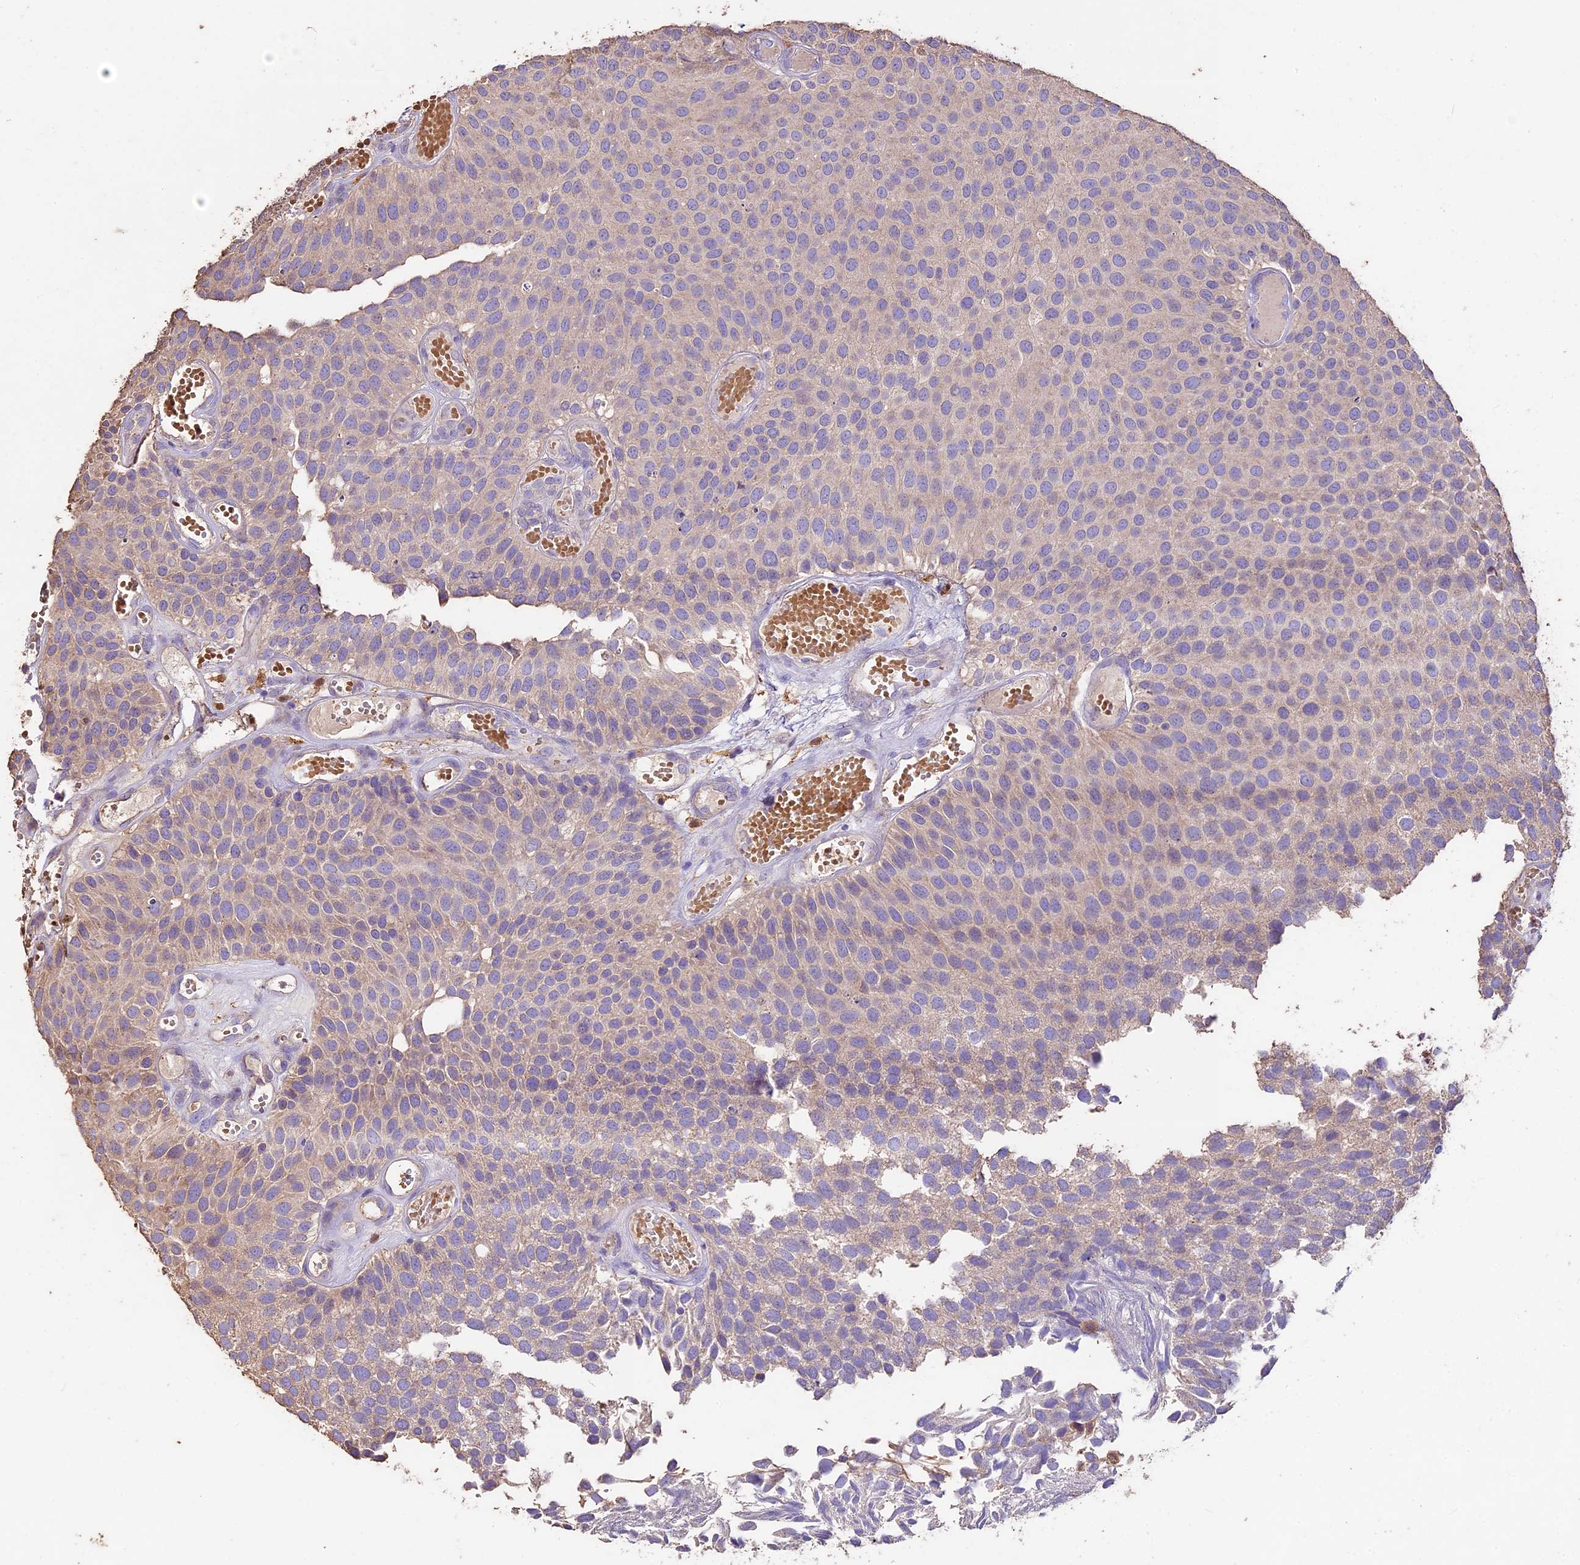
{"staining": {"intensity": "weak", "quantity": "<25%", "location": "cytoplasmic/membranous"}, "tissue": "urothelial cancer", "cell_type": "Tumor cells", "image_type": "cancer", "snomed": [{"axis": "morphology", "description": "Urothelial carcinoma, Low grade"}, {"axis": "topography", "description": "Urinary bladder"}], "caption": "The IHC image has no significant positivity in tumor cells of urothelial cancer tissue.", "gene": "CRLF1", "patient": {"sex": "male", "age": 89}}